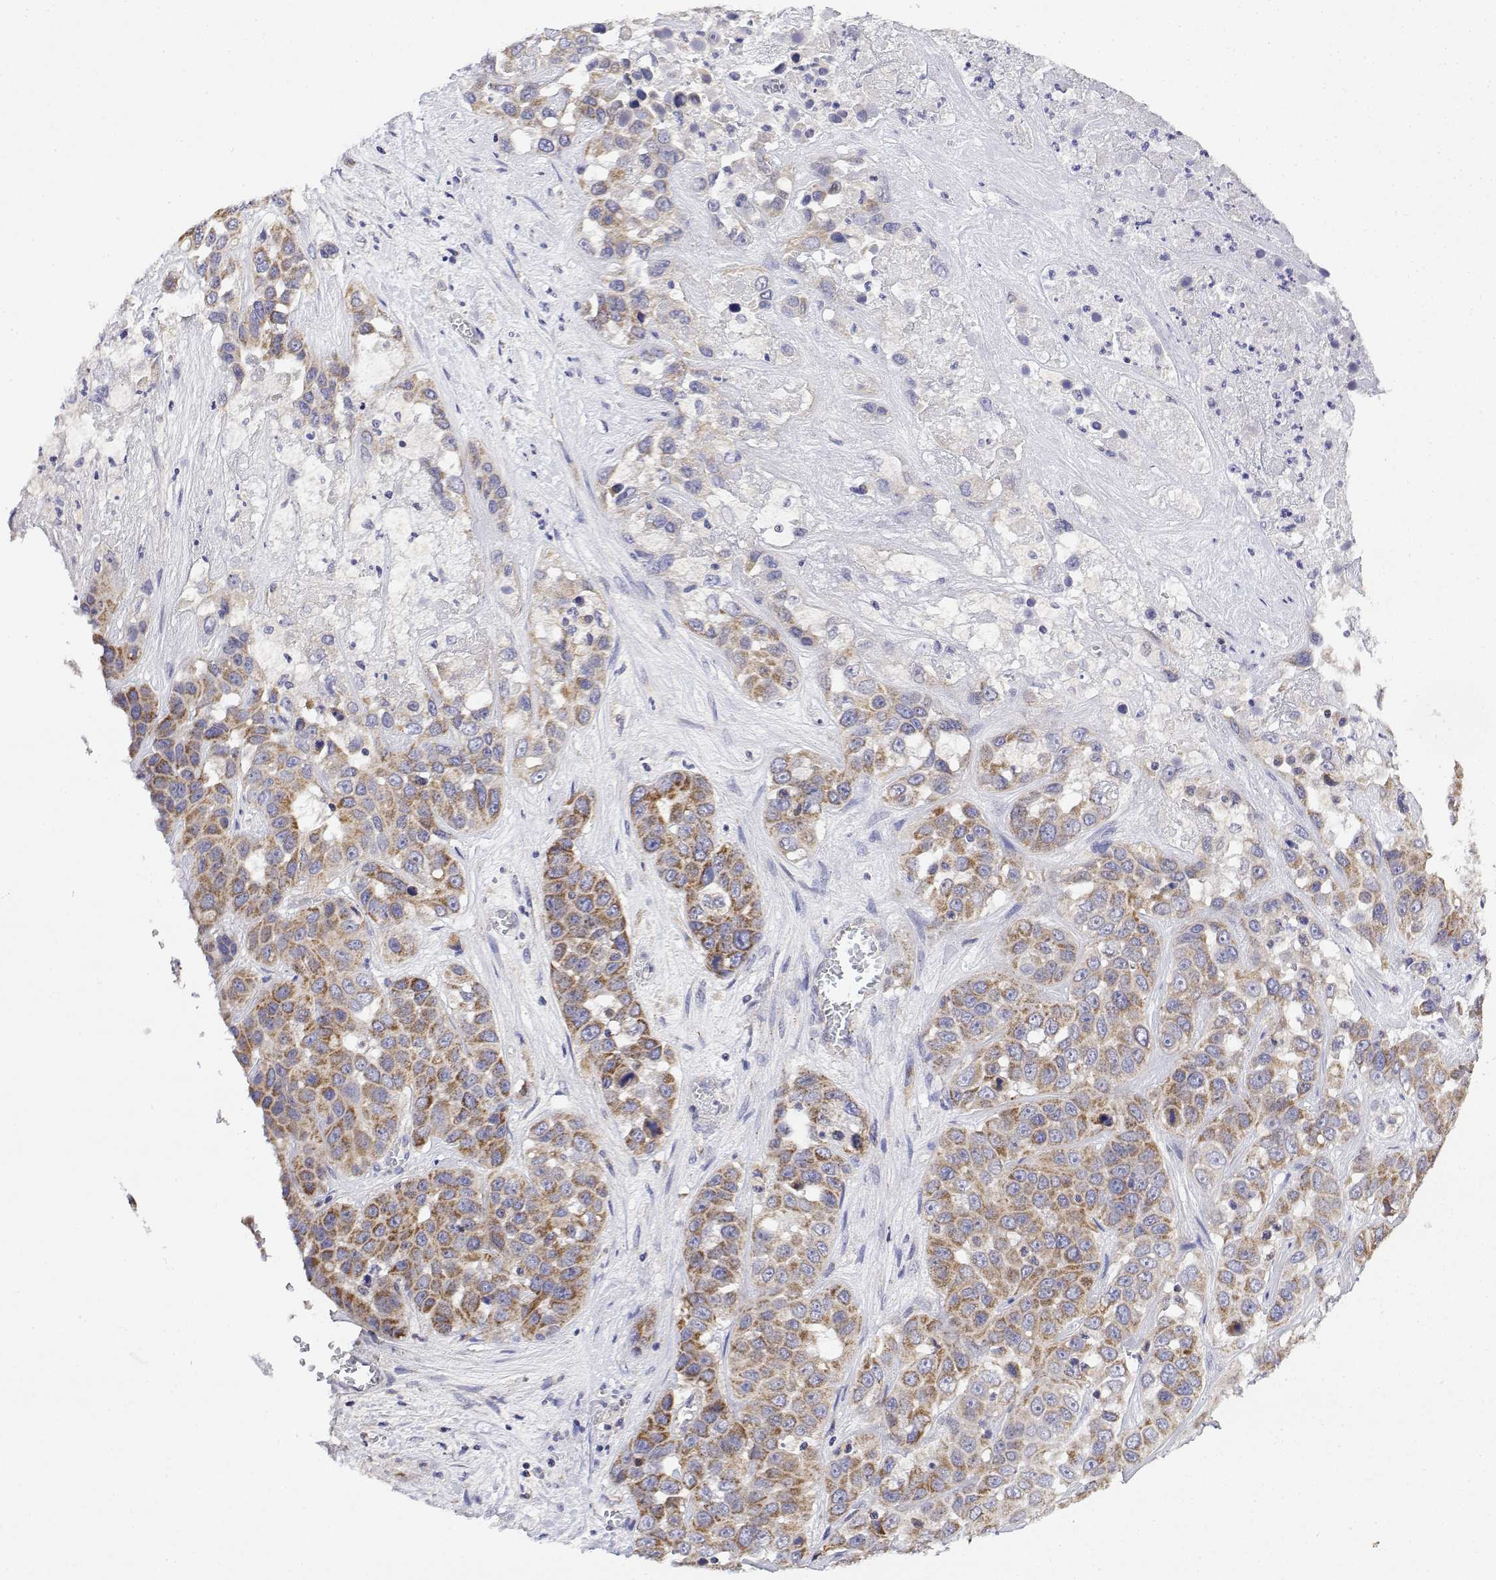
{"staining": {"intensity": "moderate", "quantity": ">75%", "location": "cytoplasmic/membranous"}, "tissue": "liver cancer", "cell_type": "Tumor cells", "image_type": "cancer", "snomed": [{"axis": "morphology", "description": "Cholangiocarcinoma"}, {"axis": "topography", "description": "Liver"}], "caption": "Liver cholangiocarcinoma stained for a protein (brown) displays moderate cytoplasmic/membranous positive staining in about >75% of tumor cells.", "gene": "GADD45GIP1", "patient": {"sex": "female", "age": 52}}